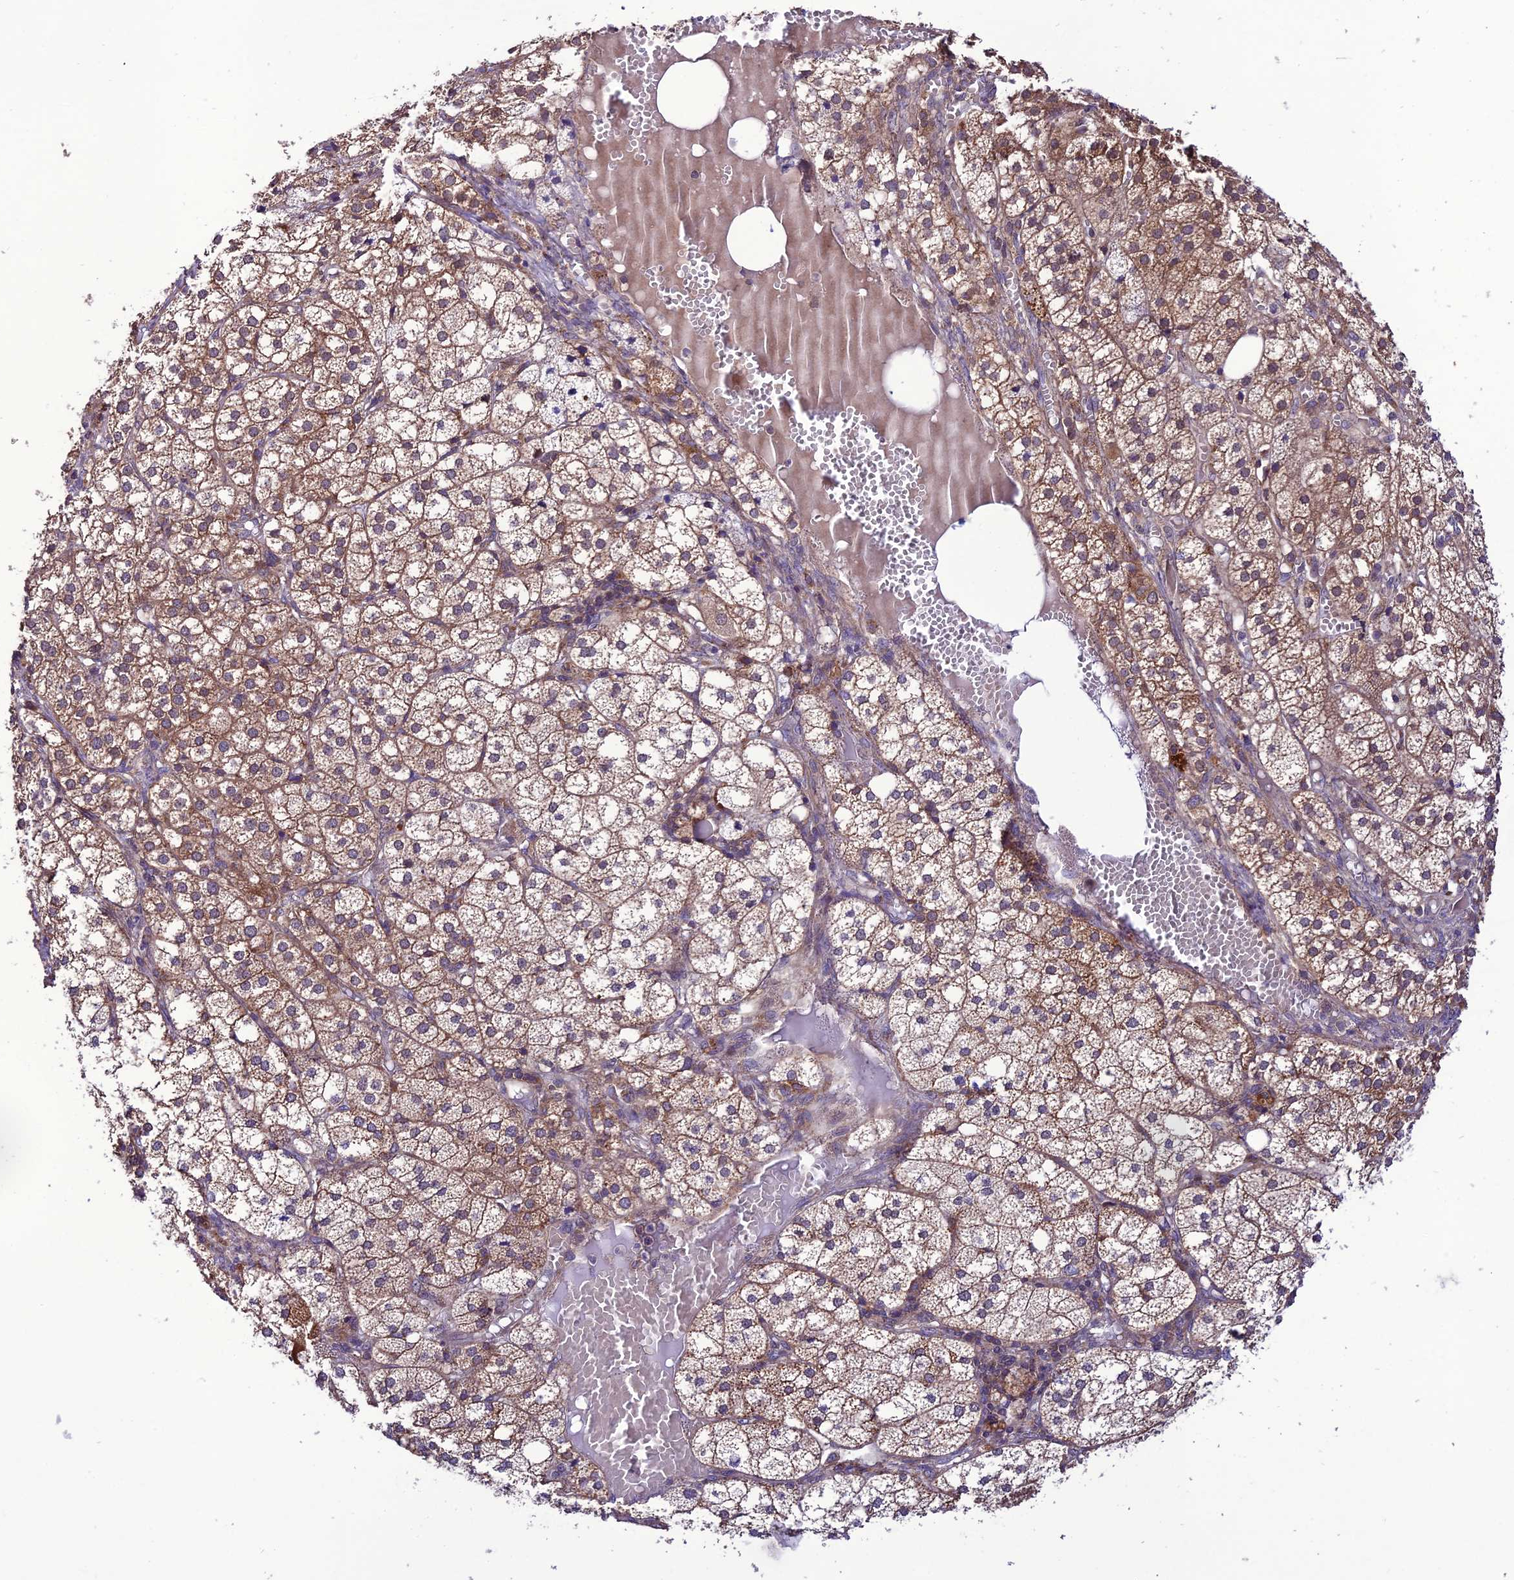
{"staining": {"intensity": "moderate", "quantity": ">75%", "location": "cytoplasmic/membranous"}, "tissue": "adrenal gland", "cell_type": "Glandular cells", "image_type": "normal", "snomed": [{"axis": "morphology", "description": "Normal tissue, NOS"}, {"axis": "topography", "description": "Adrenal gland"}], "caption": "Immunohistochemical staining of unremarkable human adrenal gland reveals moderate cytoplasmic/membranous protein expression in approximately >75% of glandular cells. The staining was performed using DAB (3,3'-diaminobenzidine), with brown indicating positive protein expression. Nuclei are stained blue with hematoxylin.", "gene": "PPIL3", "patient": {"sex": "female", "age": 61}}